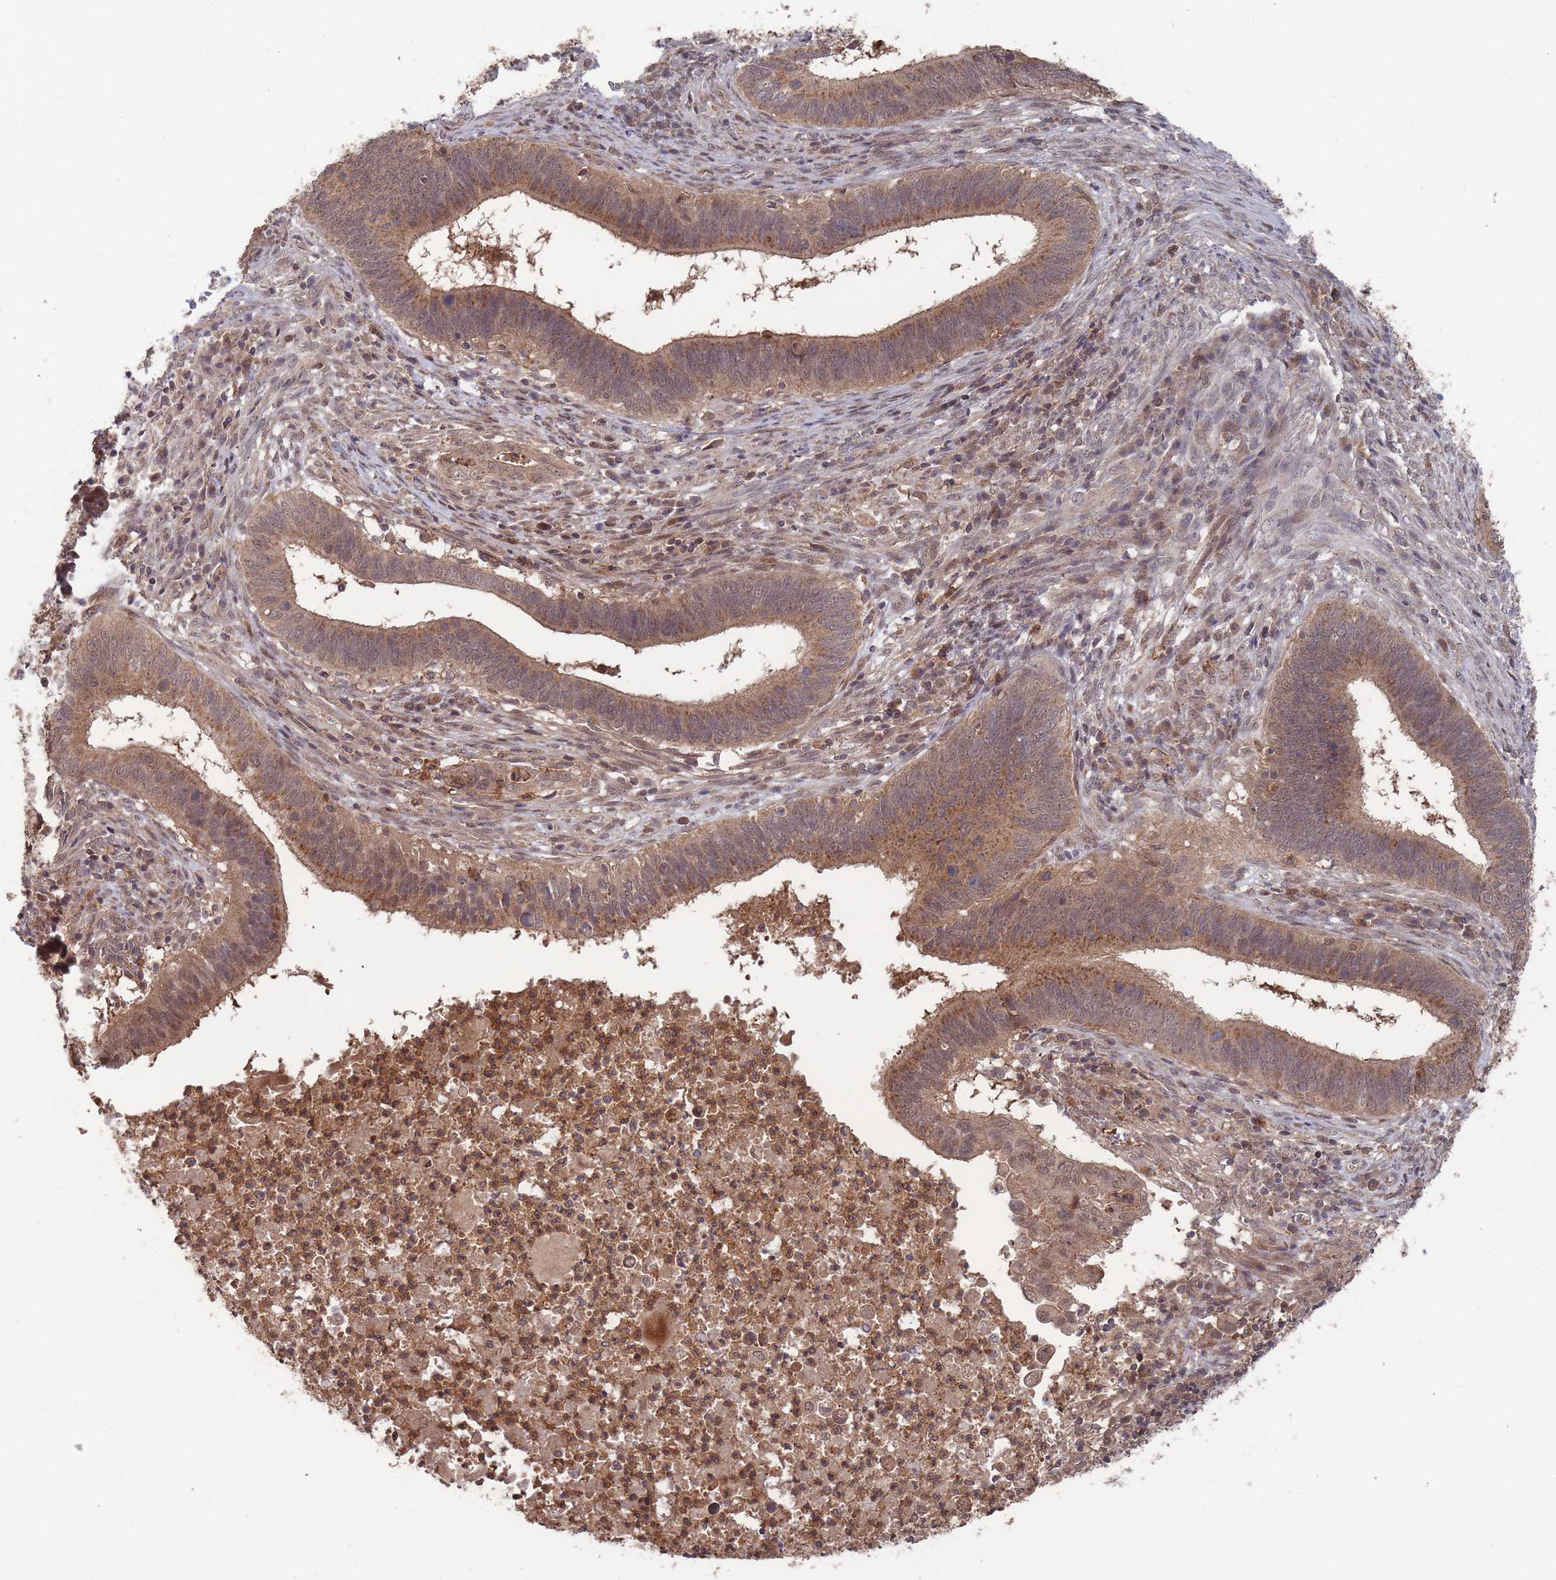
{"staining": {"intensity": "moderate", "quantity": ">75%", "location": "cytoplasmic/membranous"}, "tissue": "cervical cancer", "cell_type": "Tumor cells", "image_type": "cancer", "snomed": [{"axis": "morphology", "description": "Adenocarcinoma, NOS"}, {"axis": "topography", "description": "Cervix"}], "caption": "The photomicrograph exhibits immunohistochemical staining of cervical cancer. There is moderate cytoplasmic/membranous positivity is appreciated in about >75% of tumor cells.", "gene": "SF3B1", "patient": {"sex": "female", "age": 42}}